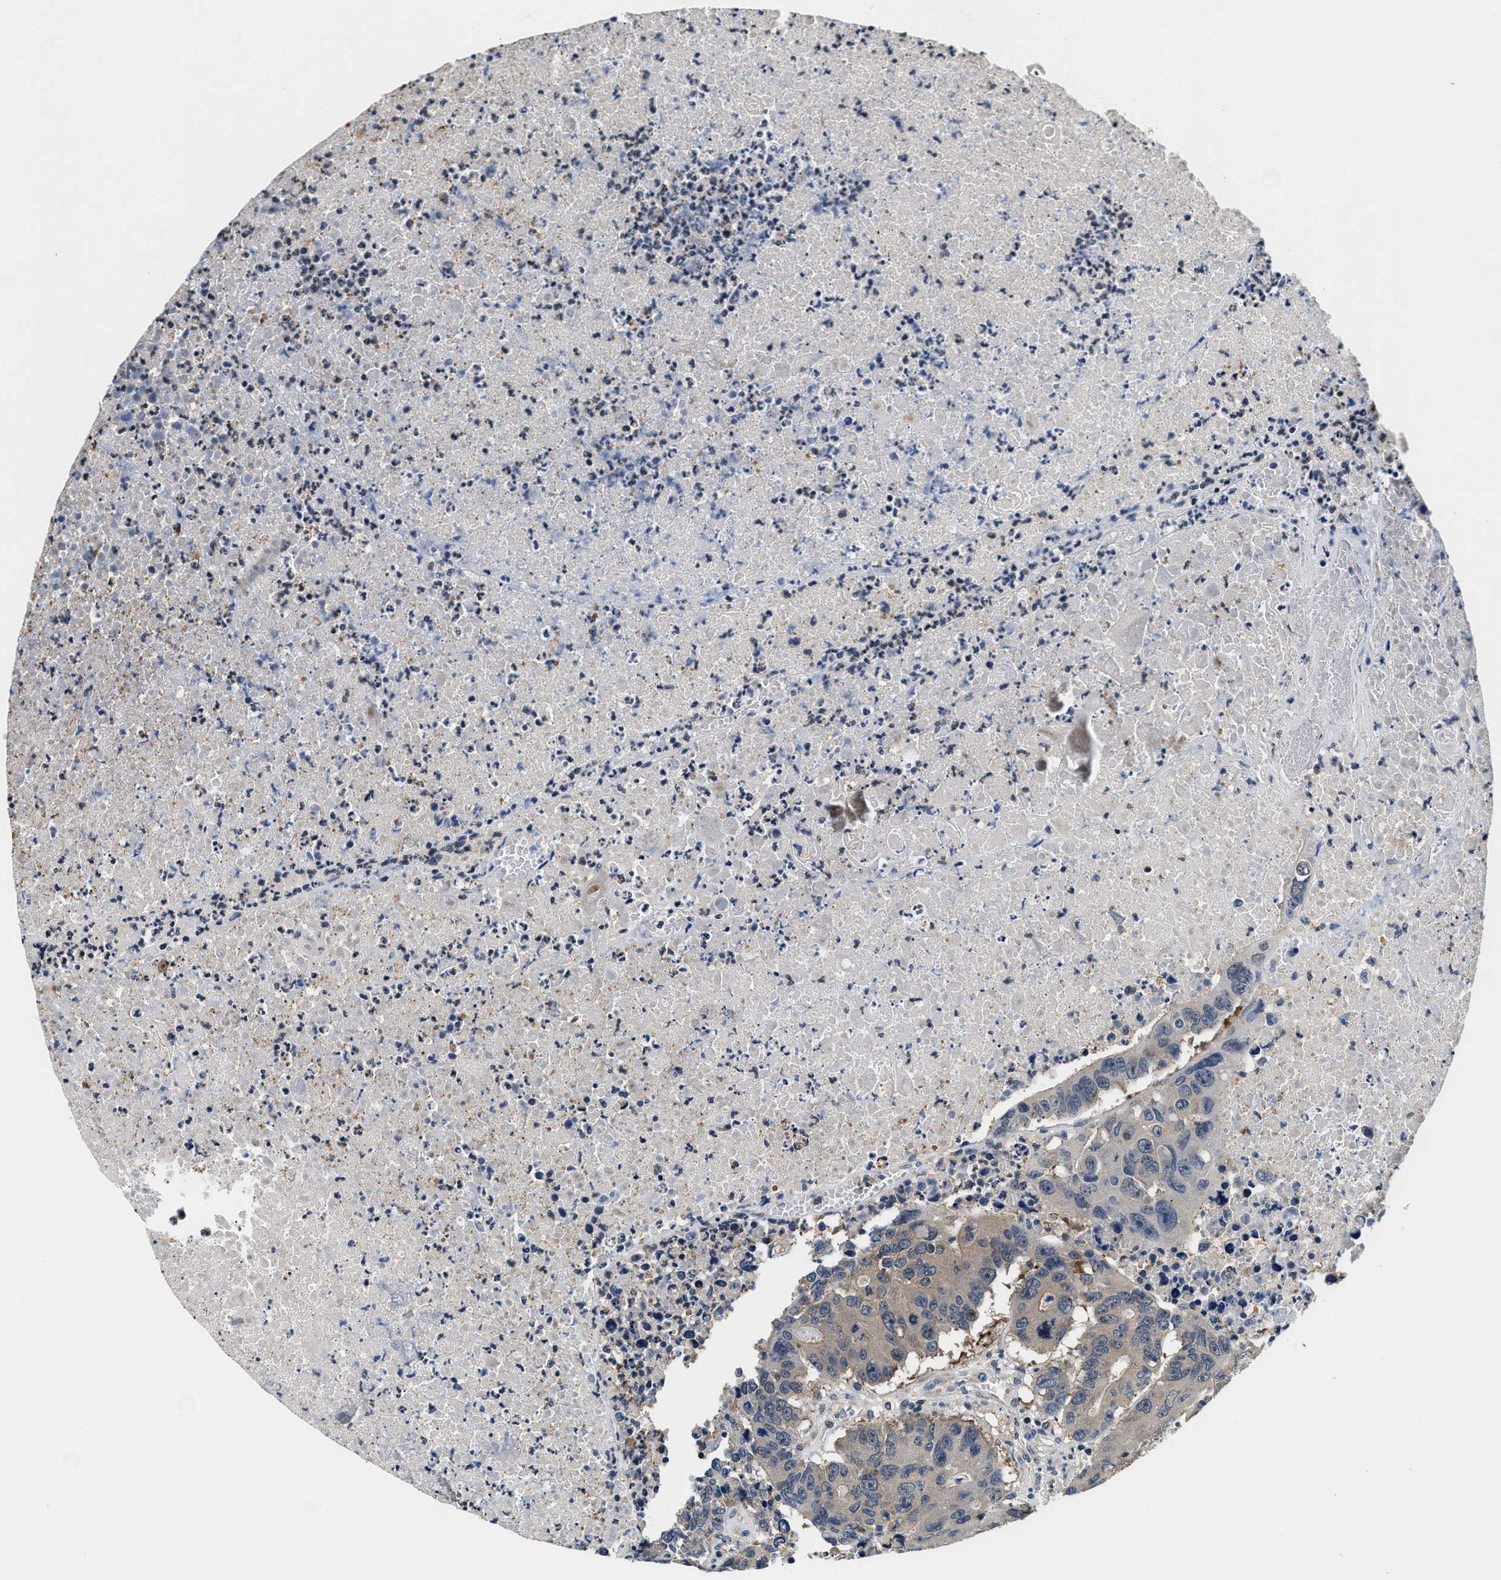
{"staining": {"intensity": "weak", "quantity": ">75%", "location": "cytoplasmic/membranous"}, "tissue": "colorectal cancer", "cell_type": "Tumor cells", "image_type": "cancer", "snomed": [{"axis": "morphology", "description": "Adenocarcinoma, NOS"}, {"axis": "topography", "description": "Colon"}], "caption": "A photomicrograph showing weak cytoplasmic/membranous staining in approximately >75% of tumor cells in colorectal cancer, as visualized by brown immunohistochemical staining.", "gene": "PHPT1", "patient": {"sex": "male", "age": 87}}